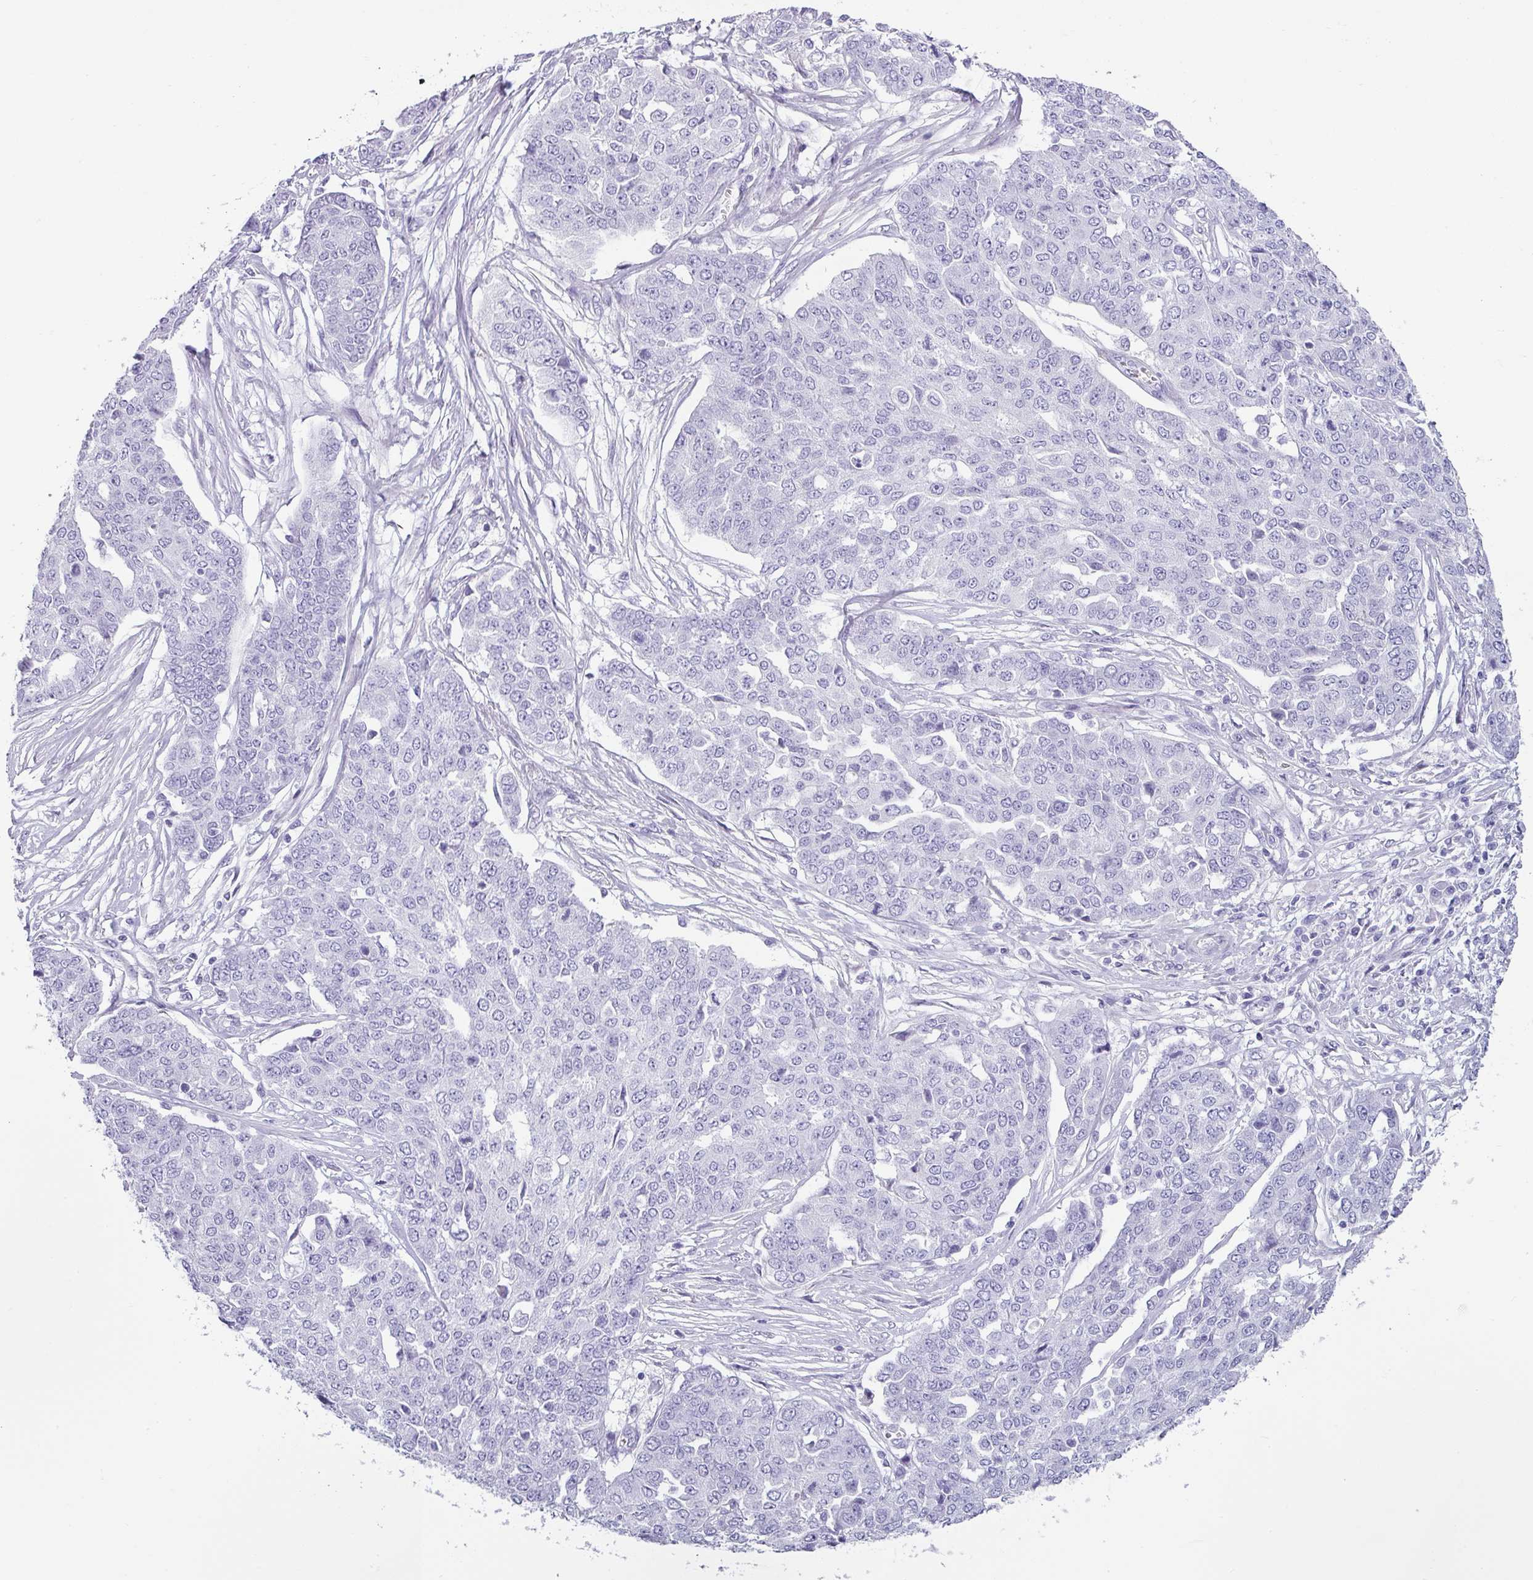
{"staining": {"intensity": "negative", "quantity": "none", "location": "none"}, "tissue": "ovarian cancer", "cell_type": "Tumor cells", "image_type": "cancer", "snomed": [{"axis": "morphology", "description": "Cystadenocarcinoma, serous, NOS"}, {"axis": "topography", "description": "Soft tissue"}, {"axis": "topography", "description": "Ovary"}], "caption": "There is no significant positivity in tumor cells of ovarian cancer (serous cystadenocarcinoma).", "gene": "VCY1B", "patient": {"sex": "female", "age": 57}}